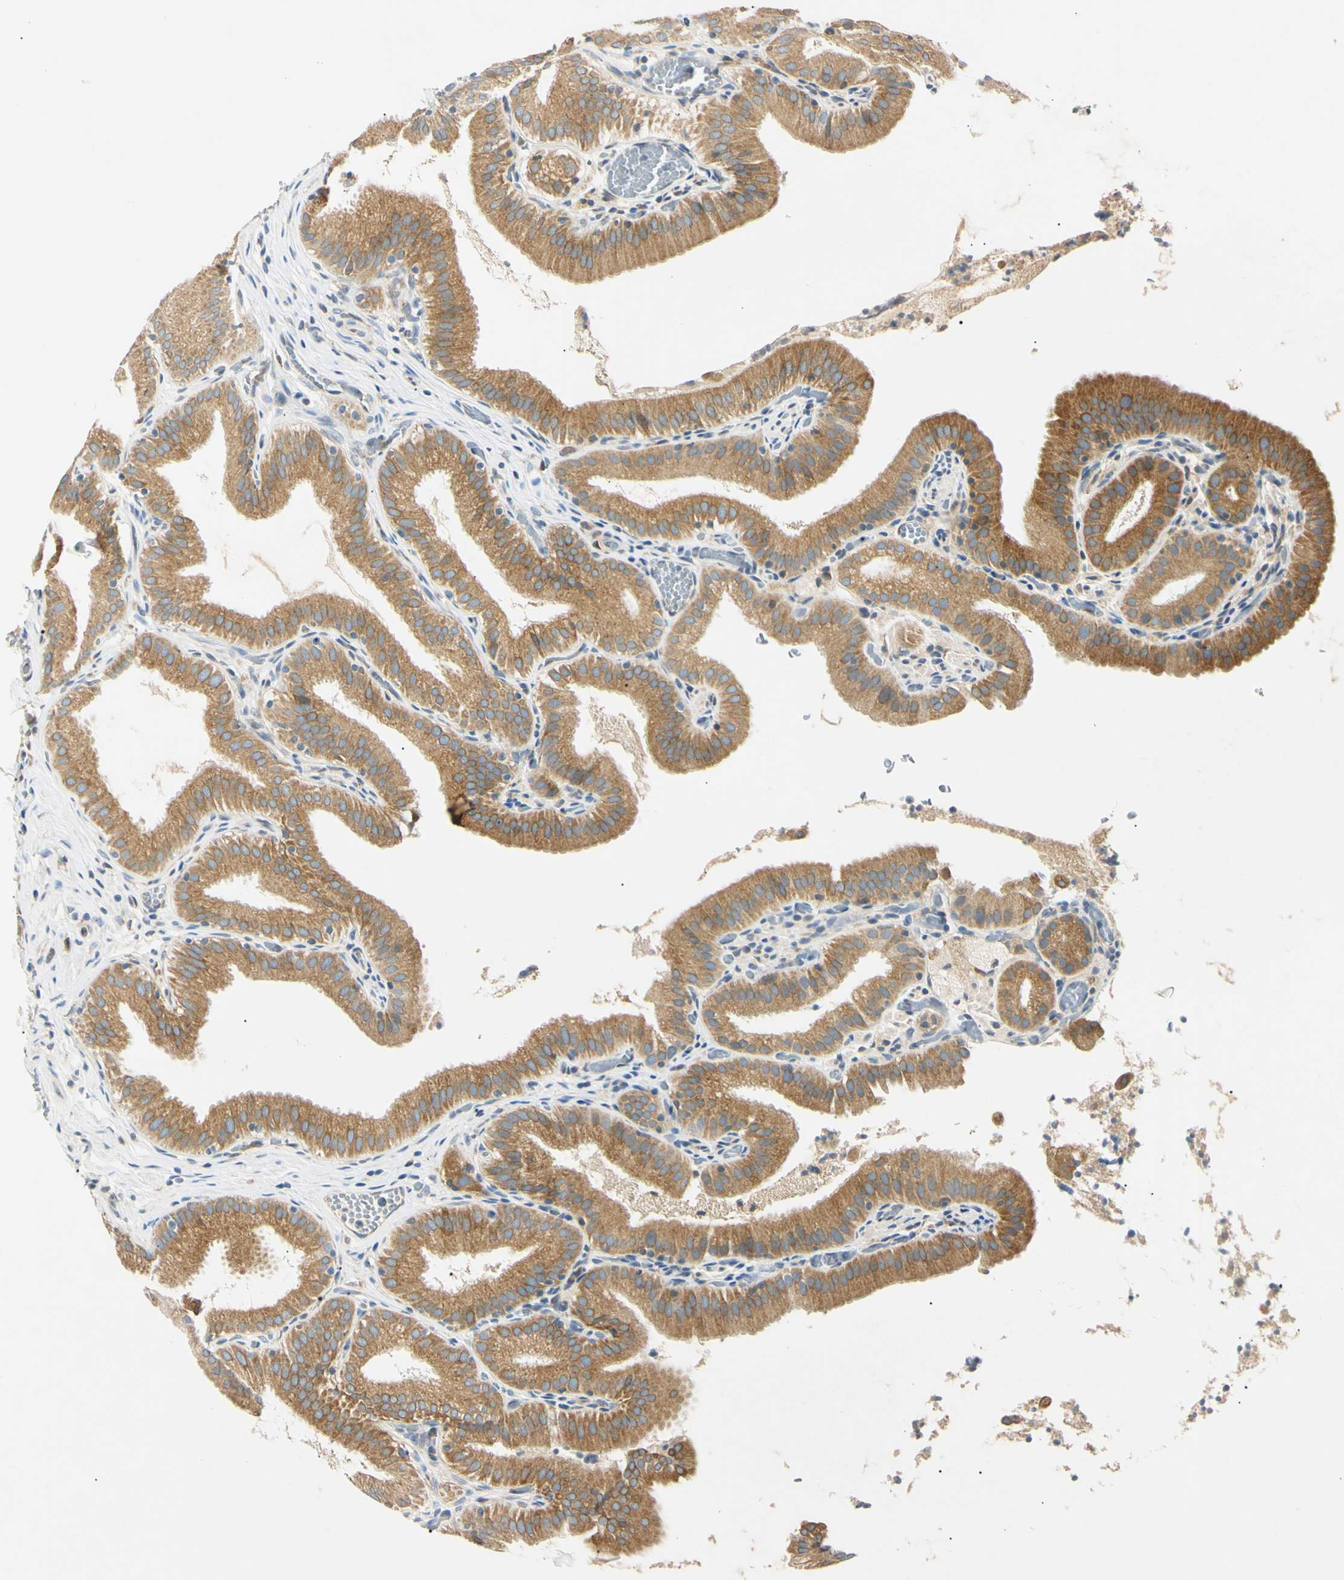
{"staining": {"intensity": "moderate", "quantity": ">75%", "location": "cytoplasmic/membranous"}, "tissue": "gallbladder", "cell_type": "Glandular cells", "image_type": "normal", "snomed": [{"axis": "morphology", "description": "Normal tissue, NOS"}, {"axis": "topography", "description": "Gallbladder"}], "caption": "Gallbladder stained for a protein demonstrates moderate cytoplasmic/membranous positivity in glandular cells.", "gene": "DNAJB12", "patient": {"sex": "male", "age": 54}}